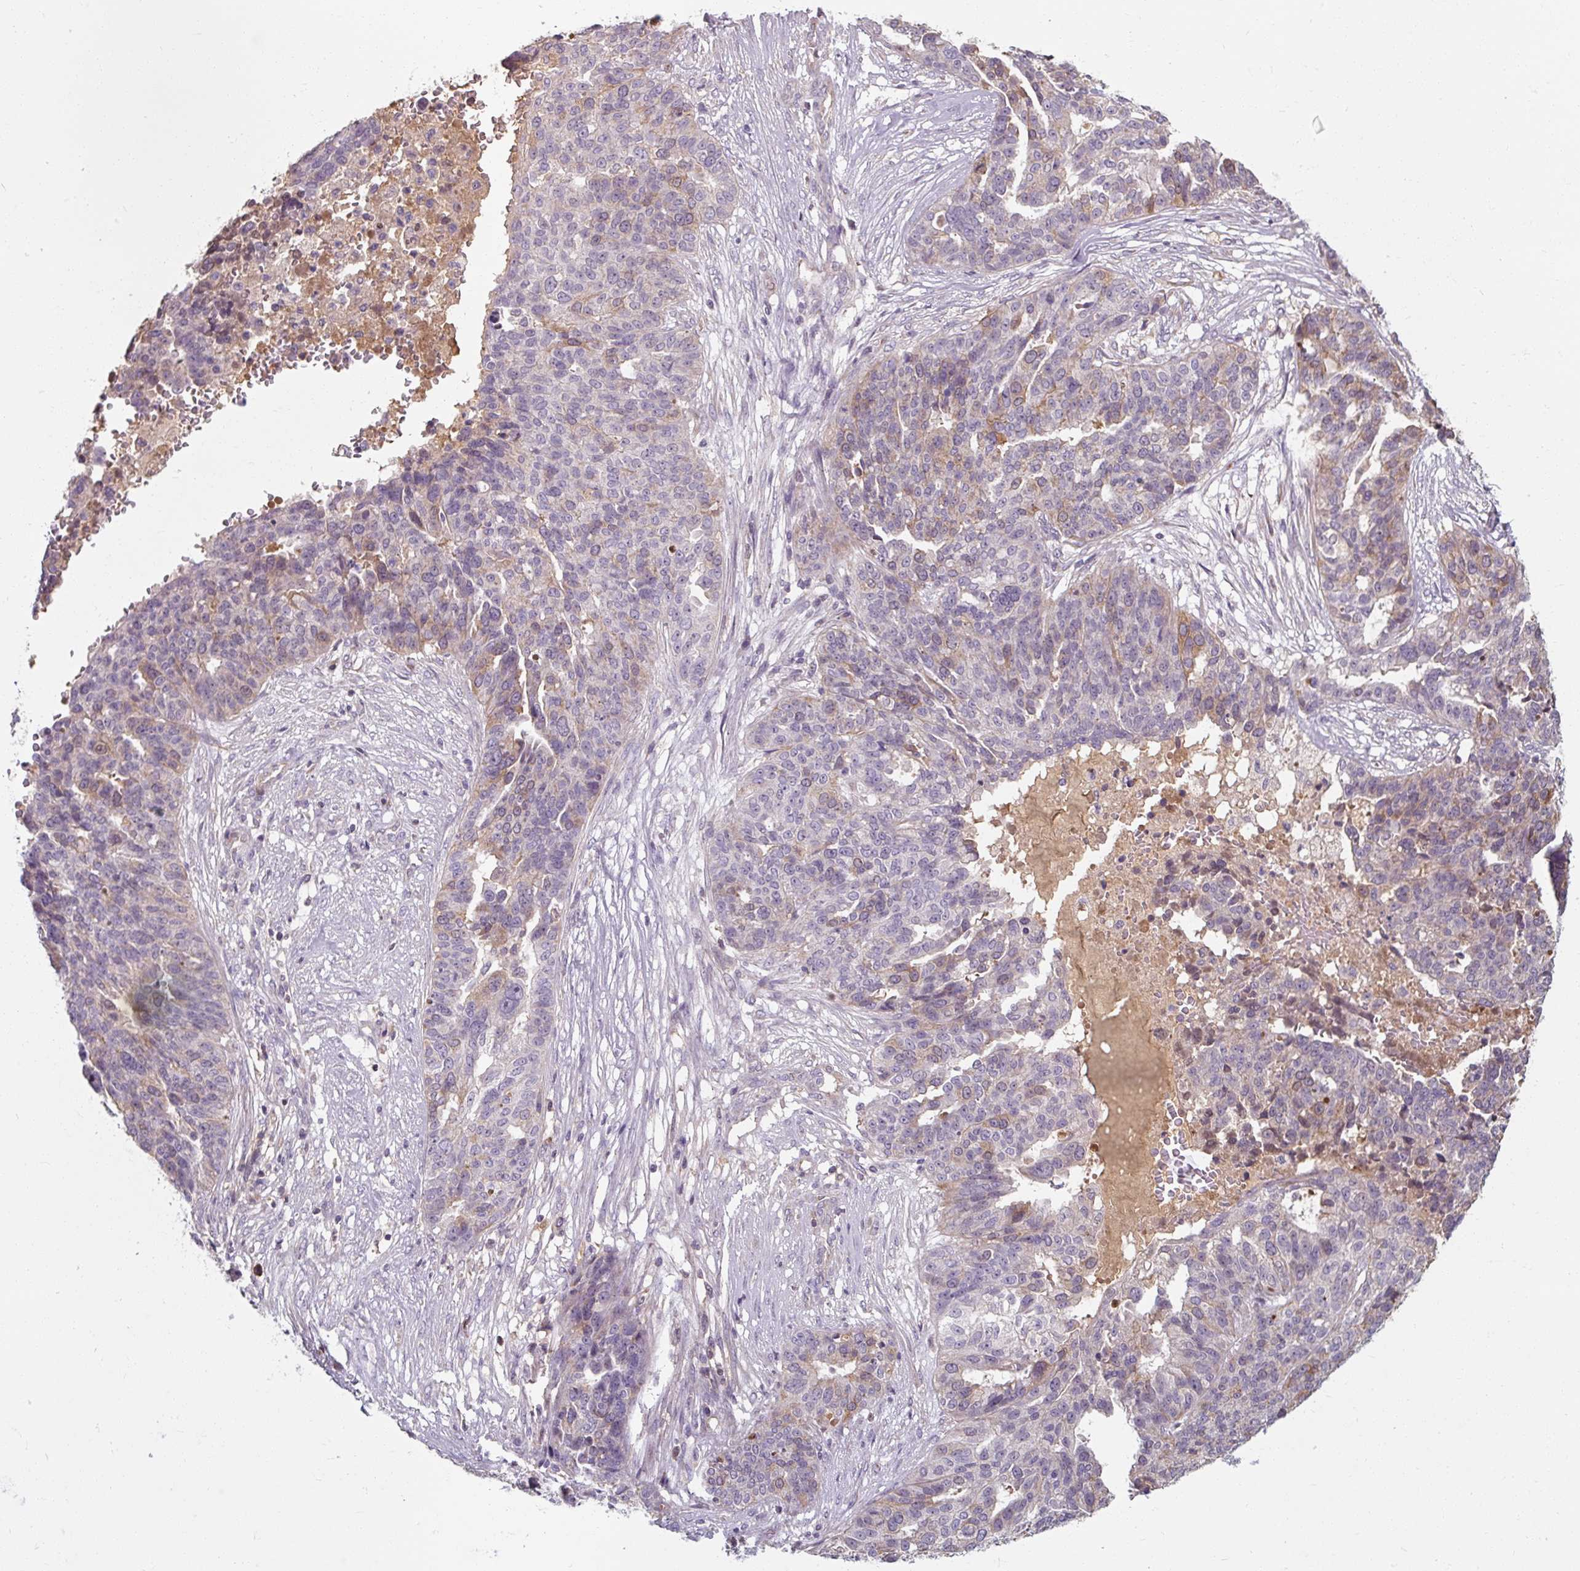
{"staining": {"intensity": "weak", "quantity": "25%-75%", "location": "cytoplasmic/membranous"}, "tissue": "ovarian cancer", "cell_type": "Tumor cells", "image_type": "cancer", "snomed": [{"axis": "morphology", "description": "Cystadenocarcinoma, serous, NOS"}, {"axis": "topography", "description": "Ovary"}], "caption": "Tumor cells exhibit weak cytoplasmic/membranous positivity in approximately 25%-75% of cells in serous cystadenocarcinoma (ovarian).", "gene": "TSEN54", "patient": {"sex": "female", "age": 59}}